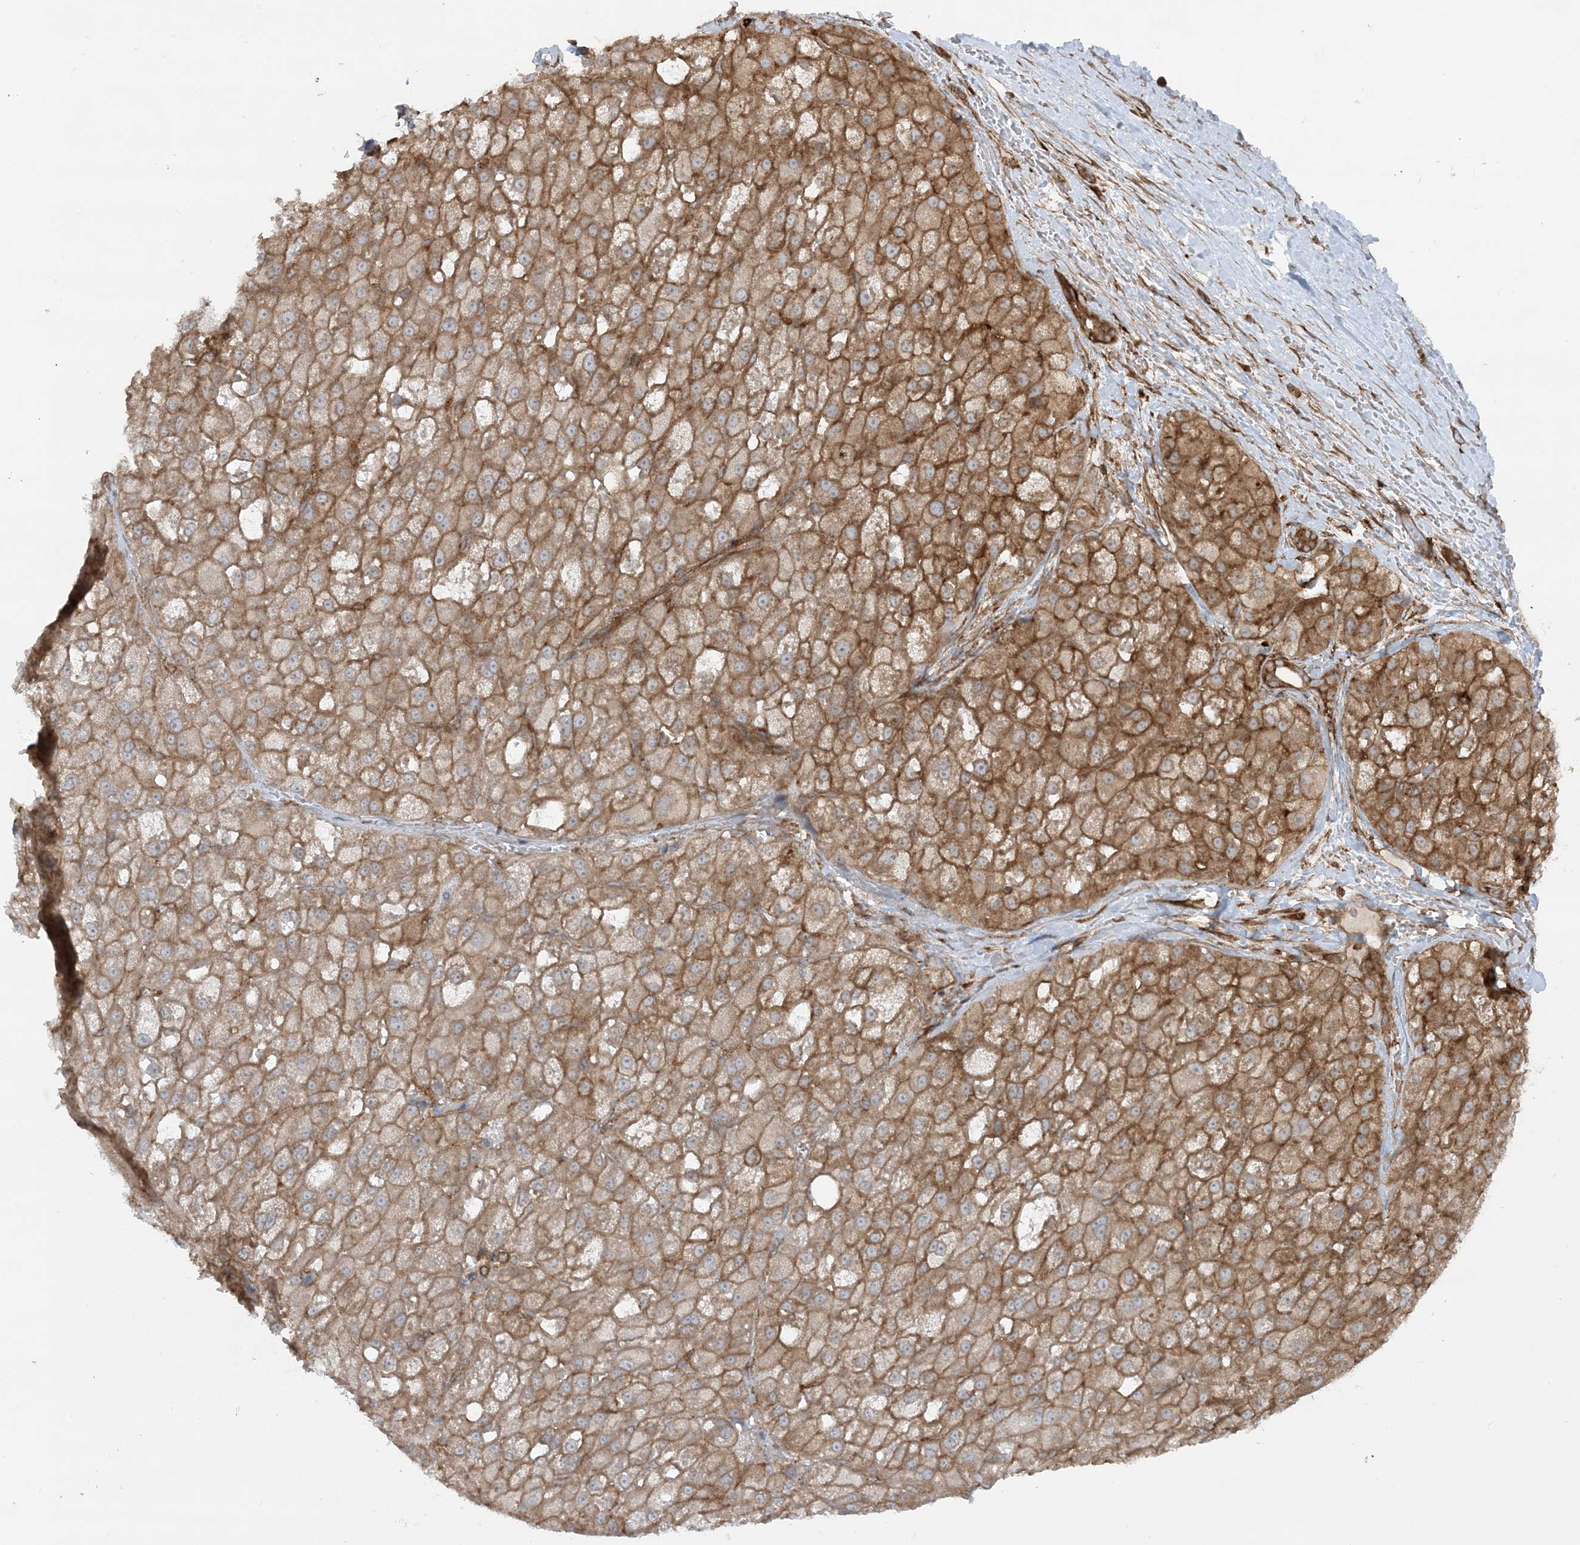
{"staining": {"intensity": "moderate", "quantity": ">75%", "location": "cytoplasmic/membranous"}, "tissue": "liver cancer", "cell_type": "Tumor cells", "image_type": "cancer", "snomed": [{"axis": "morphology", "description": "Carcinoma, Hepatocellular, NOS"}, {"axis": "topography", "description": "Liver"}], "caption": "IHC histopathology image of neoplastic tissue: human liver hepatocellular carcinoma stained using immunohistochemistry demonstrates medium levels of moderate protein expression localized specifically in the cytoplasmic/membranous of tumor cells, appearing as a cytoplasmic/membranous brown color.", "gene": "STAM2", "patient": {"sex": "male", "age": 57}}